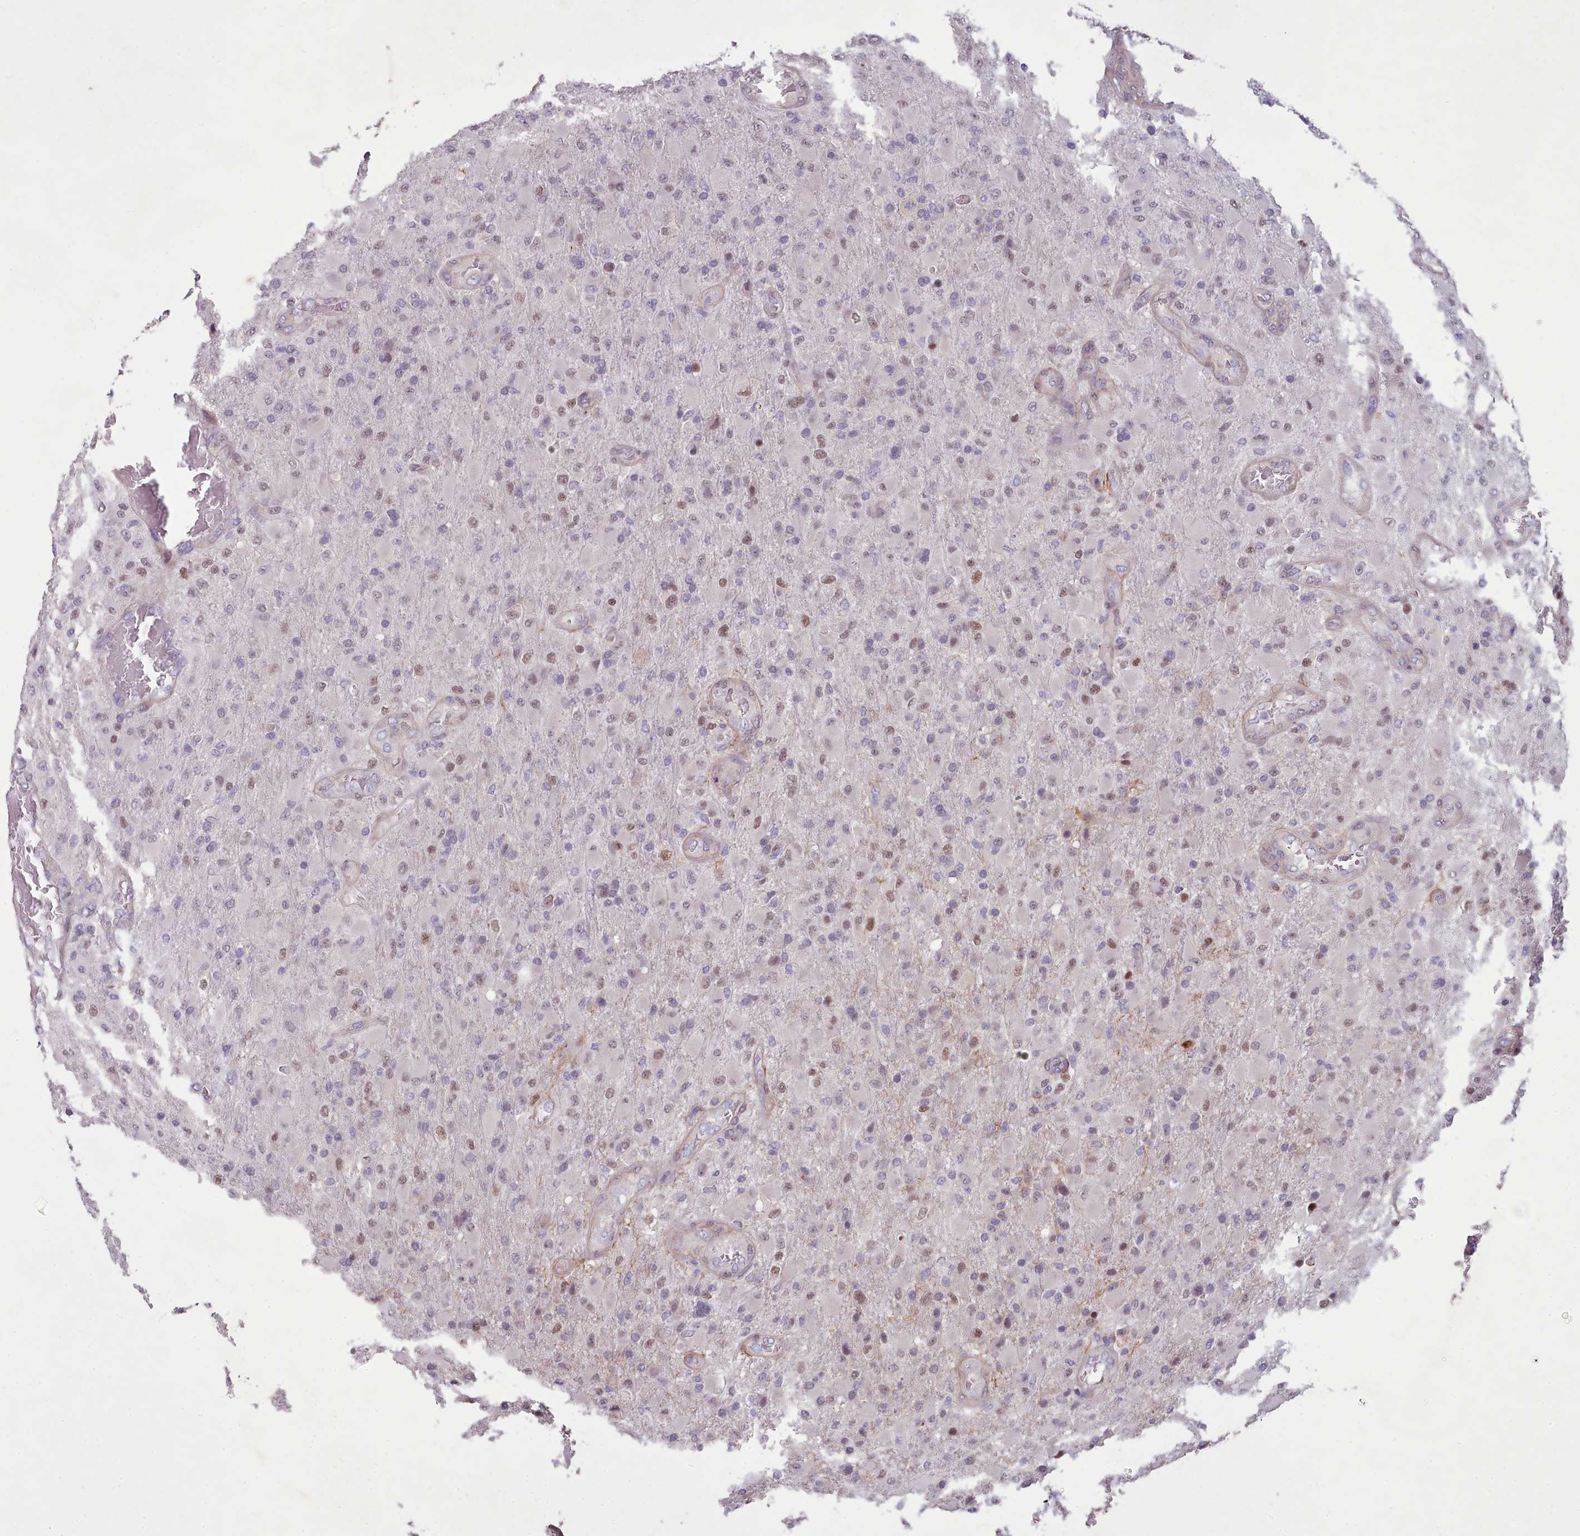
{"staining": {"intensity": "moderate", "quantity": "25%-75%", "location": "nuclear"}, "tissue": "glioma", "cell_type": "Tumor cells", "image_type": "cancer", "snomed": [{"axis": "morphology", "description": "Glioma, malignant, Low grade"}, {"axis": "topography", "description": "Brain"}], "caption": "High-magnification brightfield microscopy of glioma stained with DAB (brown) and counterstained with hematoxylin (blue). tumor cells exhibit moderate nuclear positivity is appreciated in approximately25%-75% of cells.", "gene": "DPF1", "patient": {"sex": "male", "age": 65}}